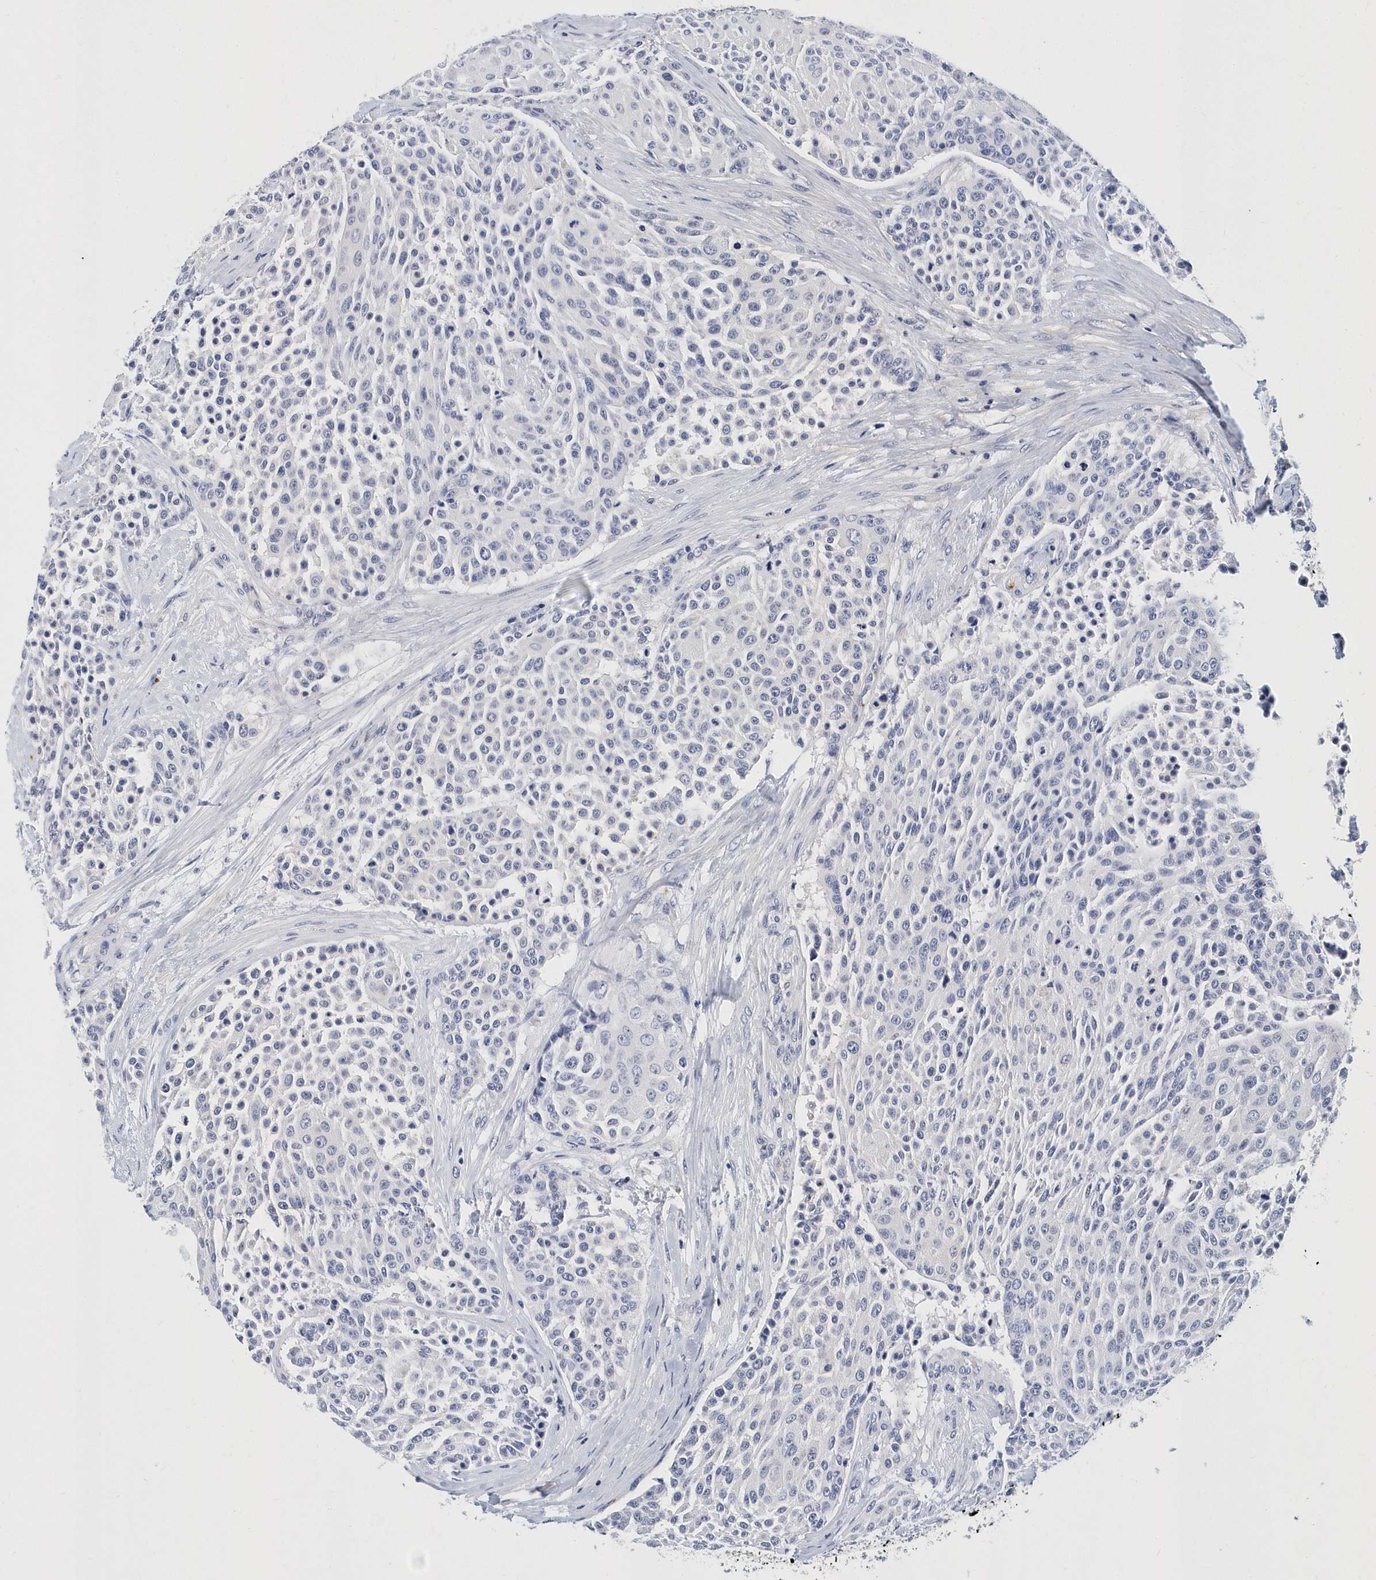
{"staining": {"intensity": "negative", "quantity": "none", "location": "none"}, "tissue": "urothelial cancer", "cell_type": "Tumor cells", "image_type": "cancer", "snomed": [{"axis": "morphology", "description": "Urothelial carcinoma, High grade"}, {"axis": "topography", "description": "Urinary bladder"}], "caption": "High power microscopy photomicrograph of an IHC photomicrograph of high-grade urothelial carcinoma, revealing no significant expression in tumor cells. The staining is performed using DAB brown chromogen with nuclei counter-stained in using hematoxylin.", "gene": "ITGA2B", "patient": {"sex": "female", "age": 63}}